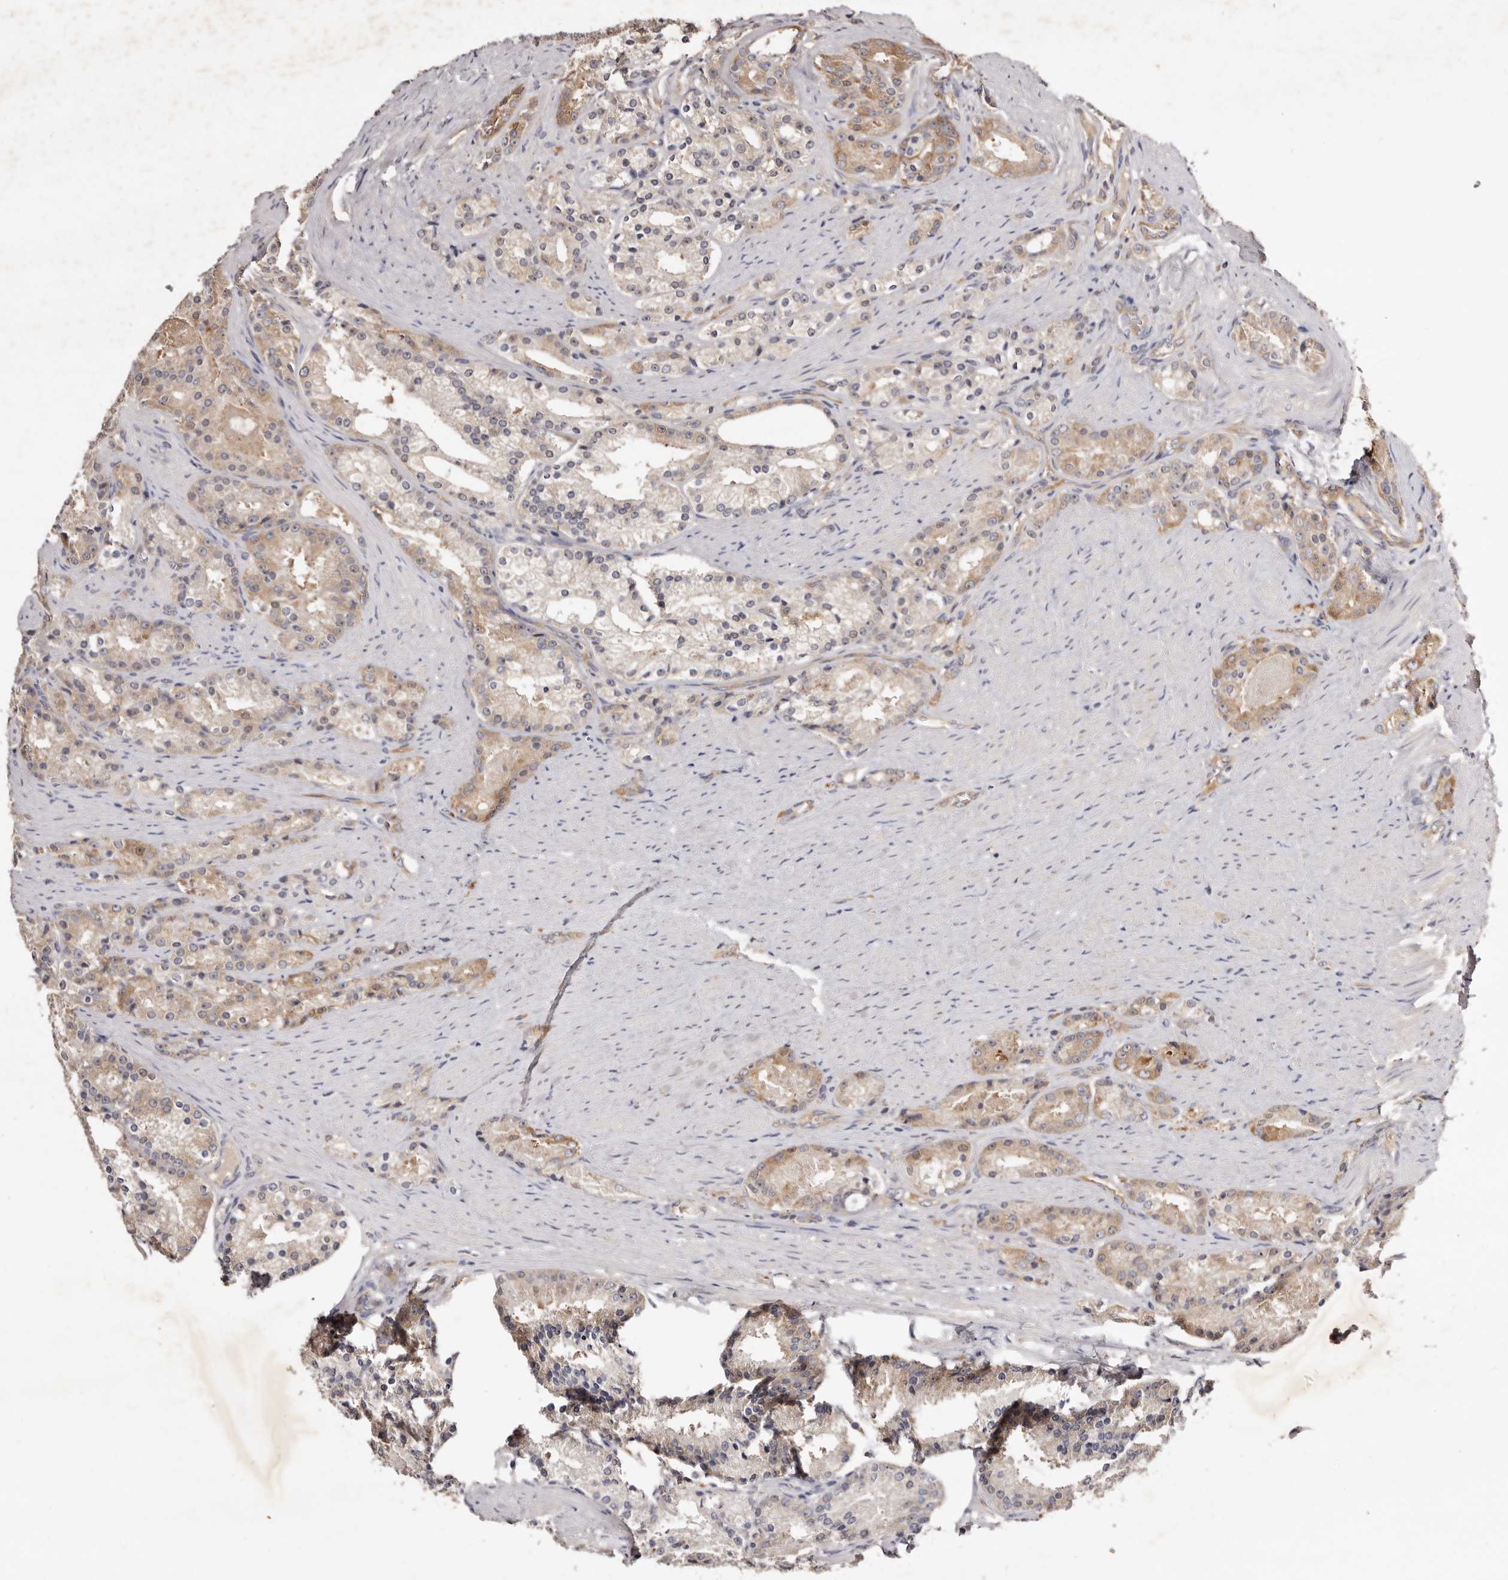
{"staining": {"intensity": "moderate", "quantity": "<25%", "location": "cytoplasmic/membranous"}, "tissue": "prostate cancer", "cell_type": "Tumor cells", "image_type": "cancer", "snomed": [{"axis": "morphology", "description": "Adenocarcinoma, High grade"}, {"axis": "topography", "description": "Prostate"}], "caption": "A brown stain highlights moderate cytoplasmic/membranous positivity of a protein in adenocarcinoma (high-grade) (prostate) tumor cells. (DAB IHC with brightfield microscopy, high magnification).", "gene": "LTV1", "patient": {"sex": "male", "age": 60}}